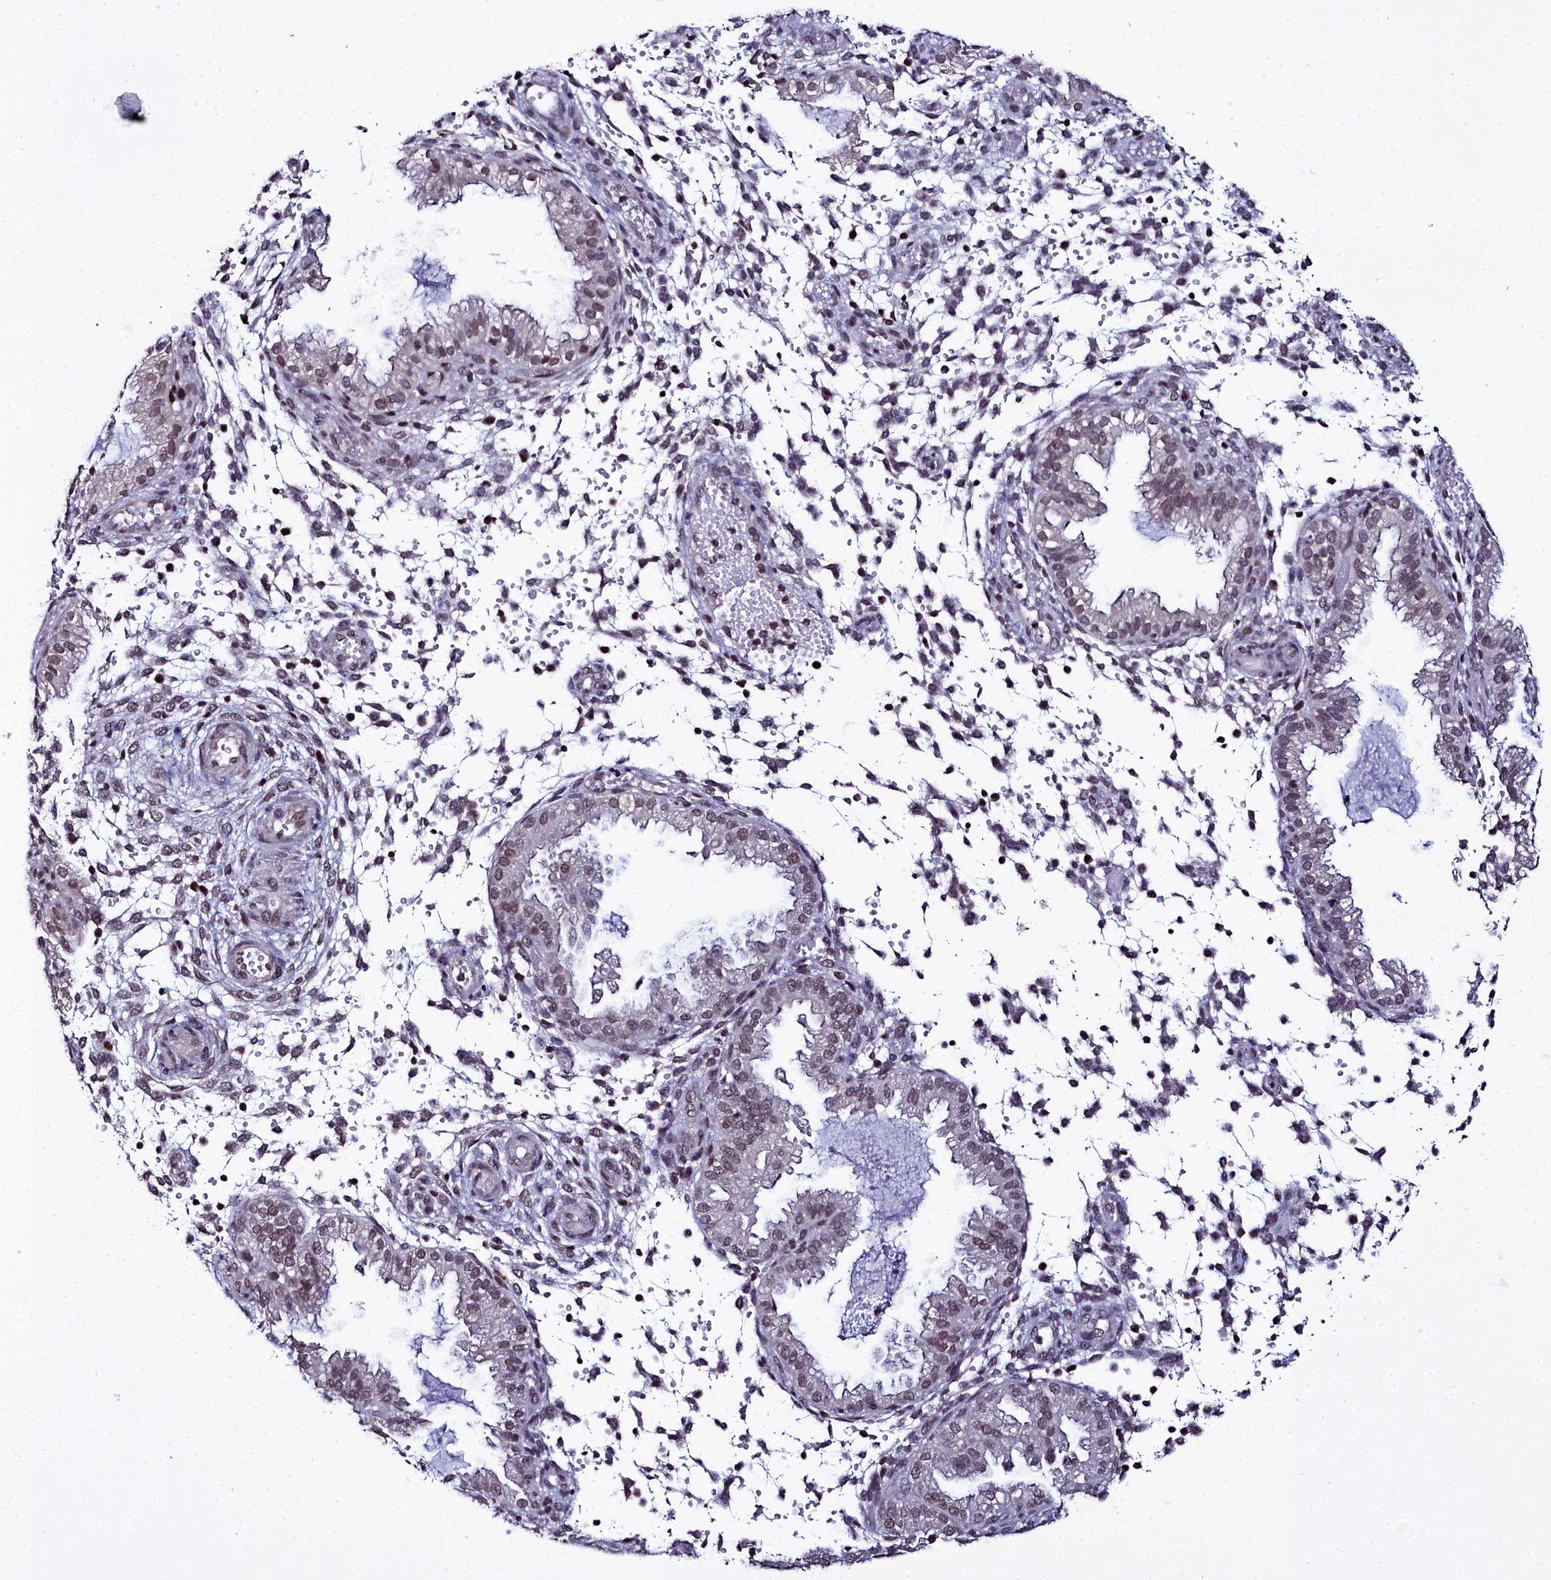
{"staining": {"intensity": "negative", "quantity": "none", "location": "none"}, "tissue": "endometrium", "cell_type": "Cells in endometrial stroma", "image_type": "normal", "snomed": [{"axis": "morphology", "description": "Normal tissue, NOS"}, {"axis": "topography", "description": "Endometrium"}], "caption": "This is an IHC photomicrograph of benign endometrium. There is no positivity in cells in endometrial stroma.", "gene": "CCDC97", "patient": {"sex": "female", "age": 33}}